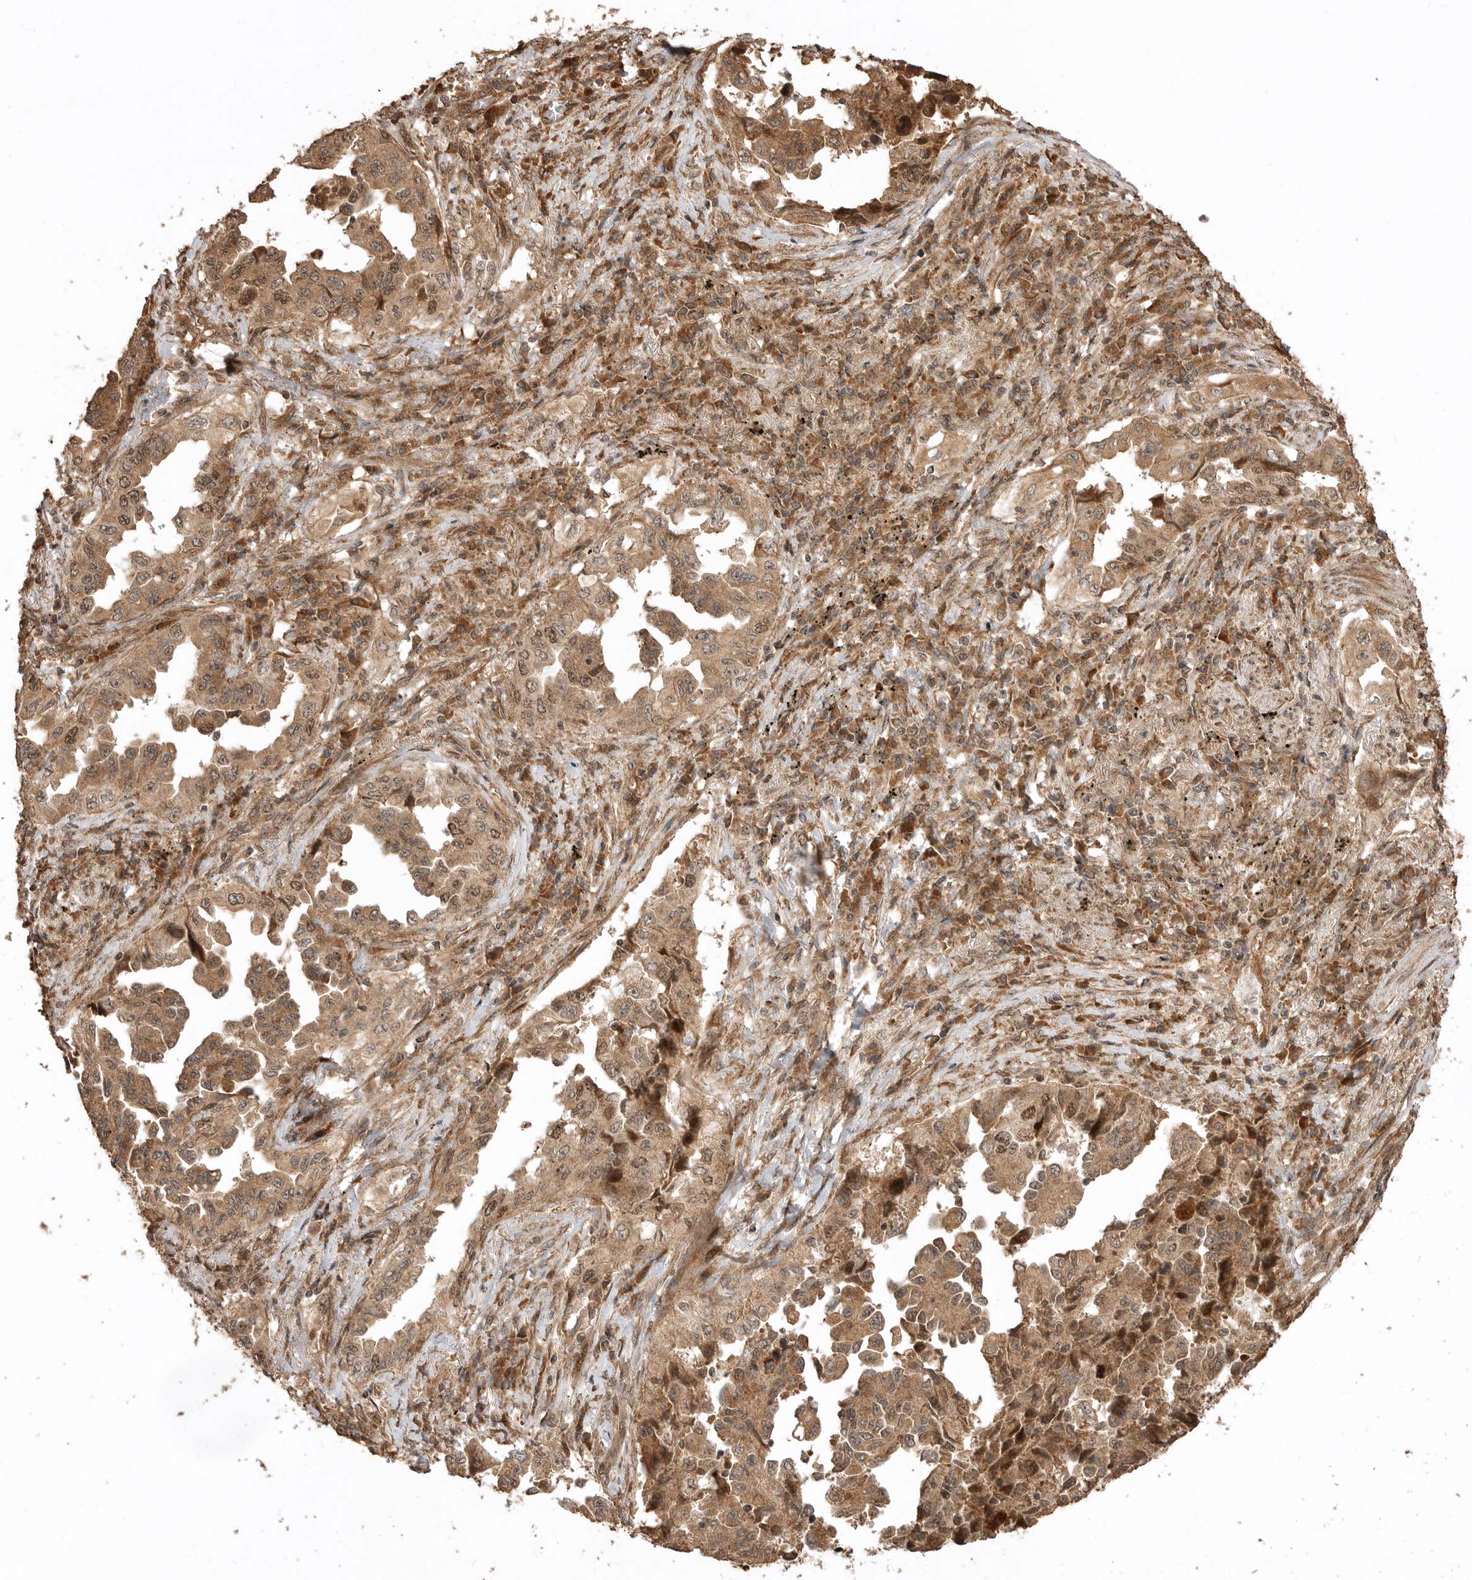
{"staining": {"intensity": "moderate", "quantity": ">75%", "location": "cytoplasmic/membranous,nuclear"}, "tissue": "lung cancer", "cell_type": "Tumor cells", "image_type": "cancer", "snomed": [{"axis": "morphology", "description": "Adenocarcinoma, NOS"}, {"axis": "topography", "description": "Lung"}], "caption": "High-power microscopy captured an immunohistochemistry photomicrograph of lung adenocarcinoma, revealing moderate cytoplasmic/membranous and nuclear expression in approximately >75% of tumor cells.", "gene": "BOC", "patient": {"sex": "female", "age": 51}}